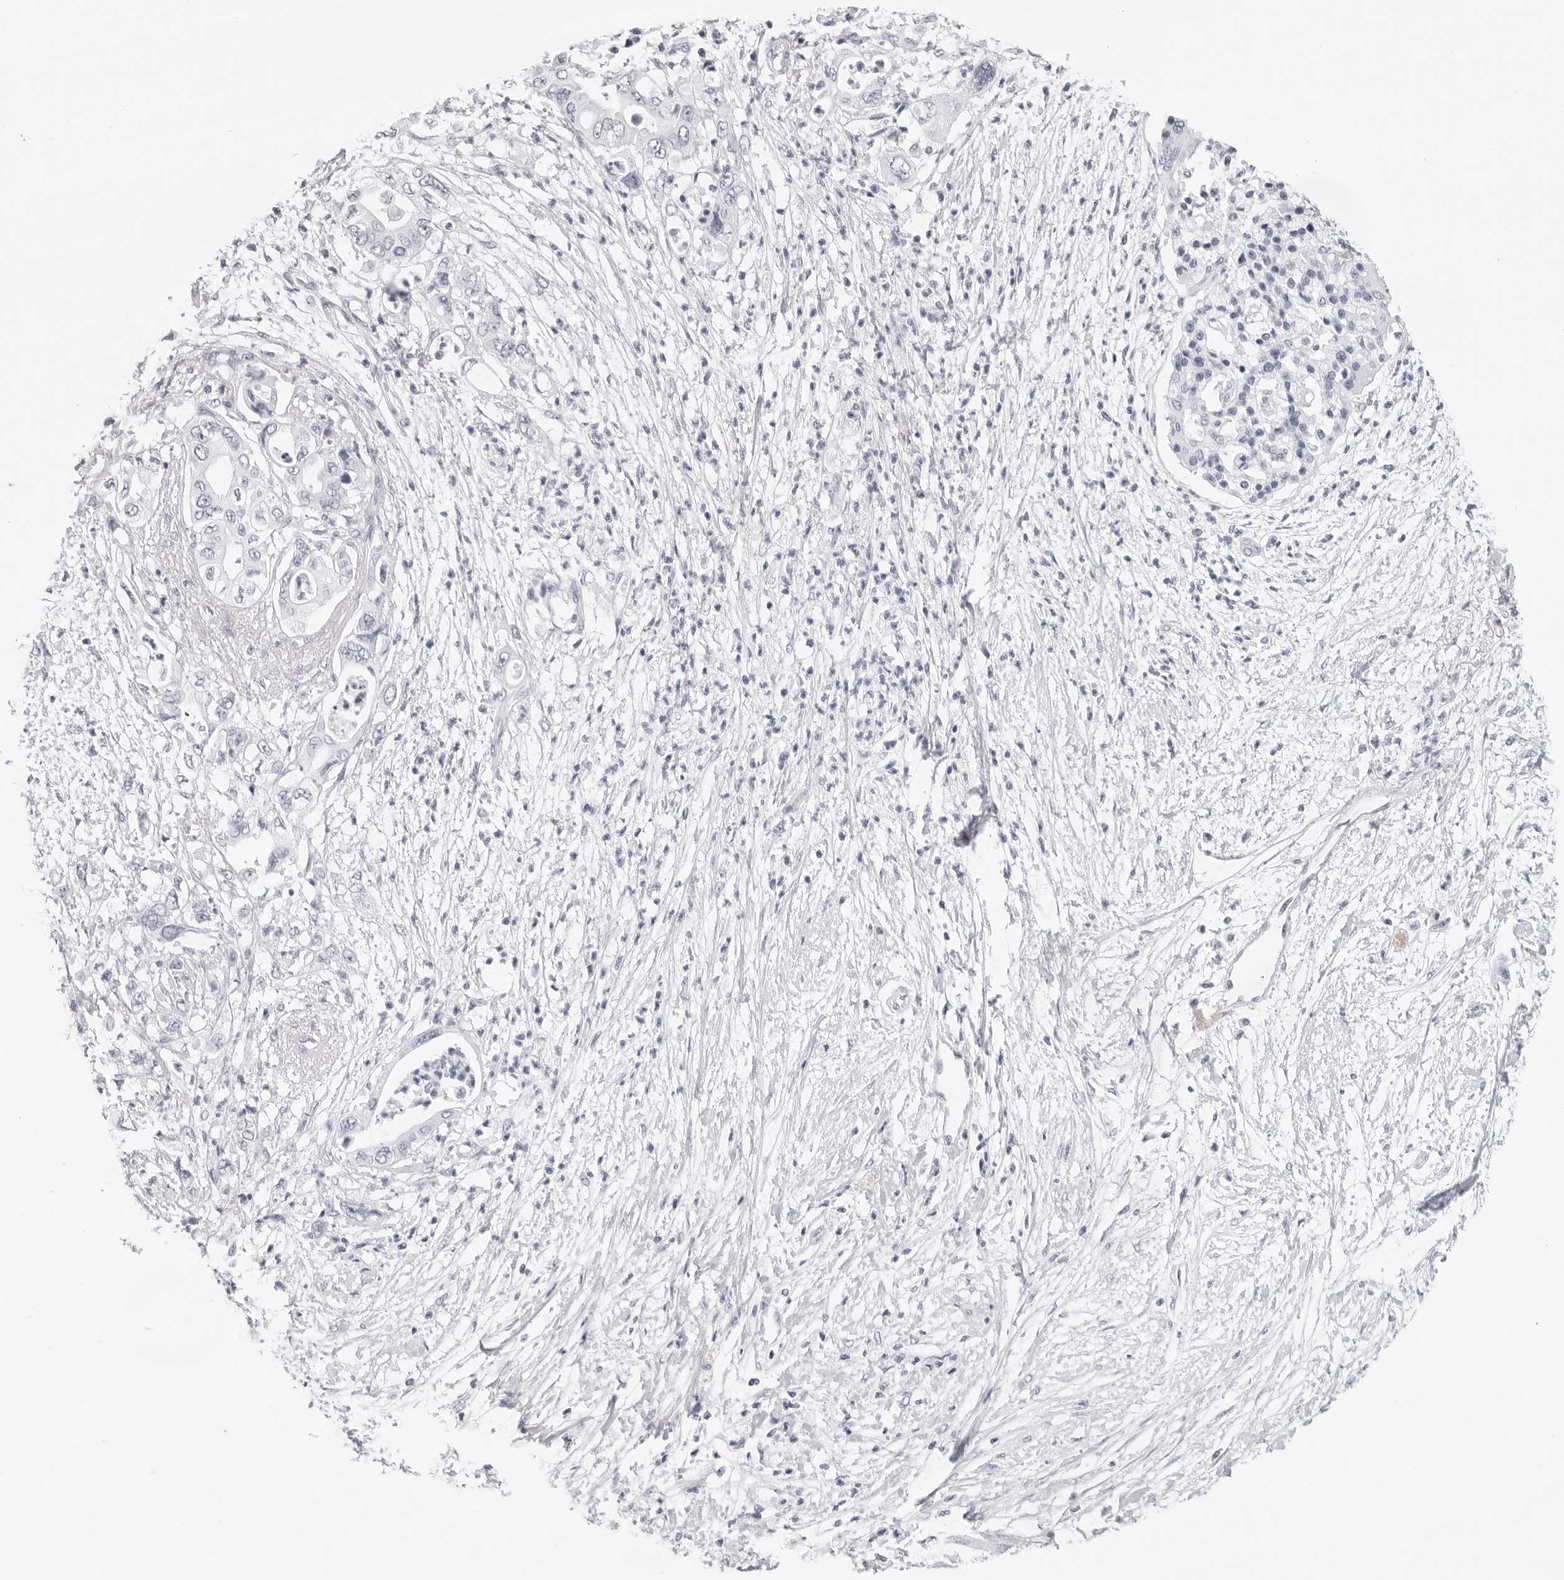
{"staining": {"intensity": "negative", "quantity": "none", "location": "none"}, "tissue": "pancreatic cancer", "cell_type": "Tumor cells", "image_type": "cancer", "snomed": [{"axis": "morphology", "description": "Adenocarcinoma, NOS"}, {"axis": "topography", "description": "Pancreas"}], "caption": "IHC of pancreatic cancer exhibits no expression in tumor cells.", "gene": "AGMAT", "patient": {"sex": "male", "age": 66}}